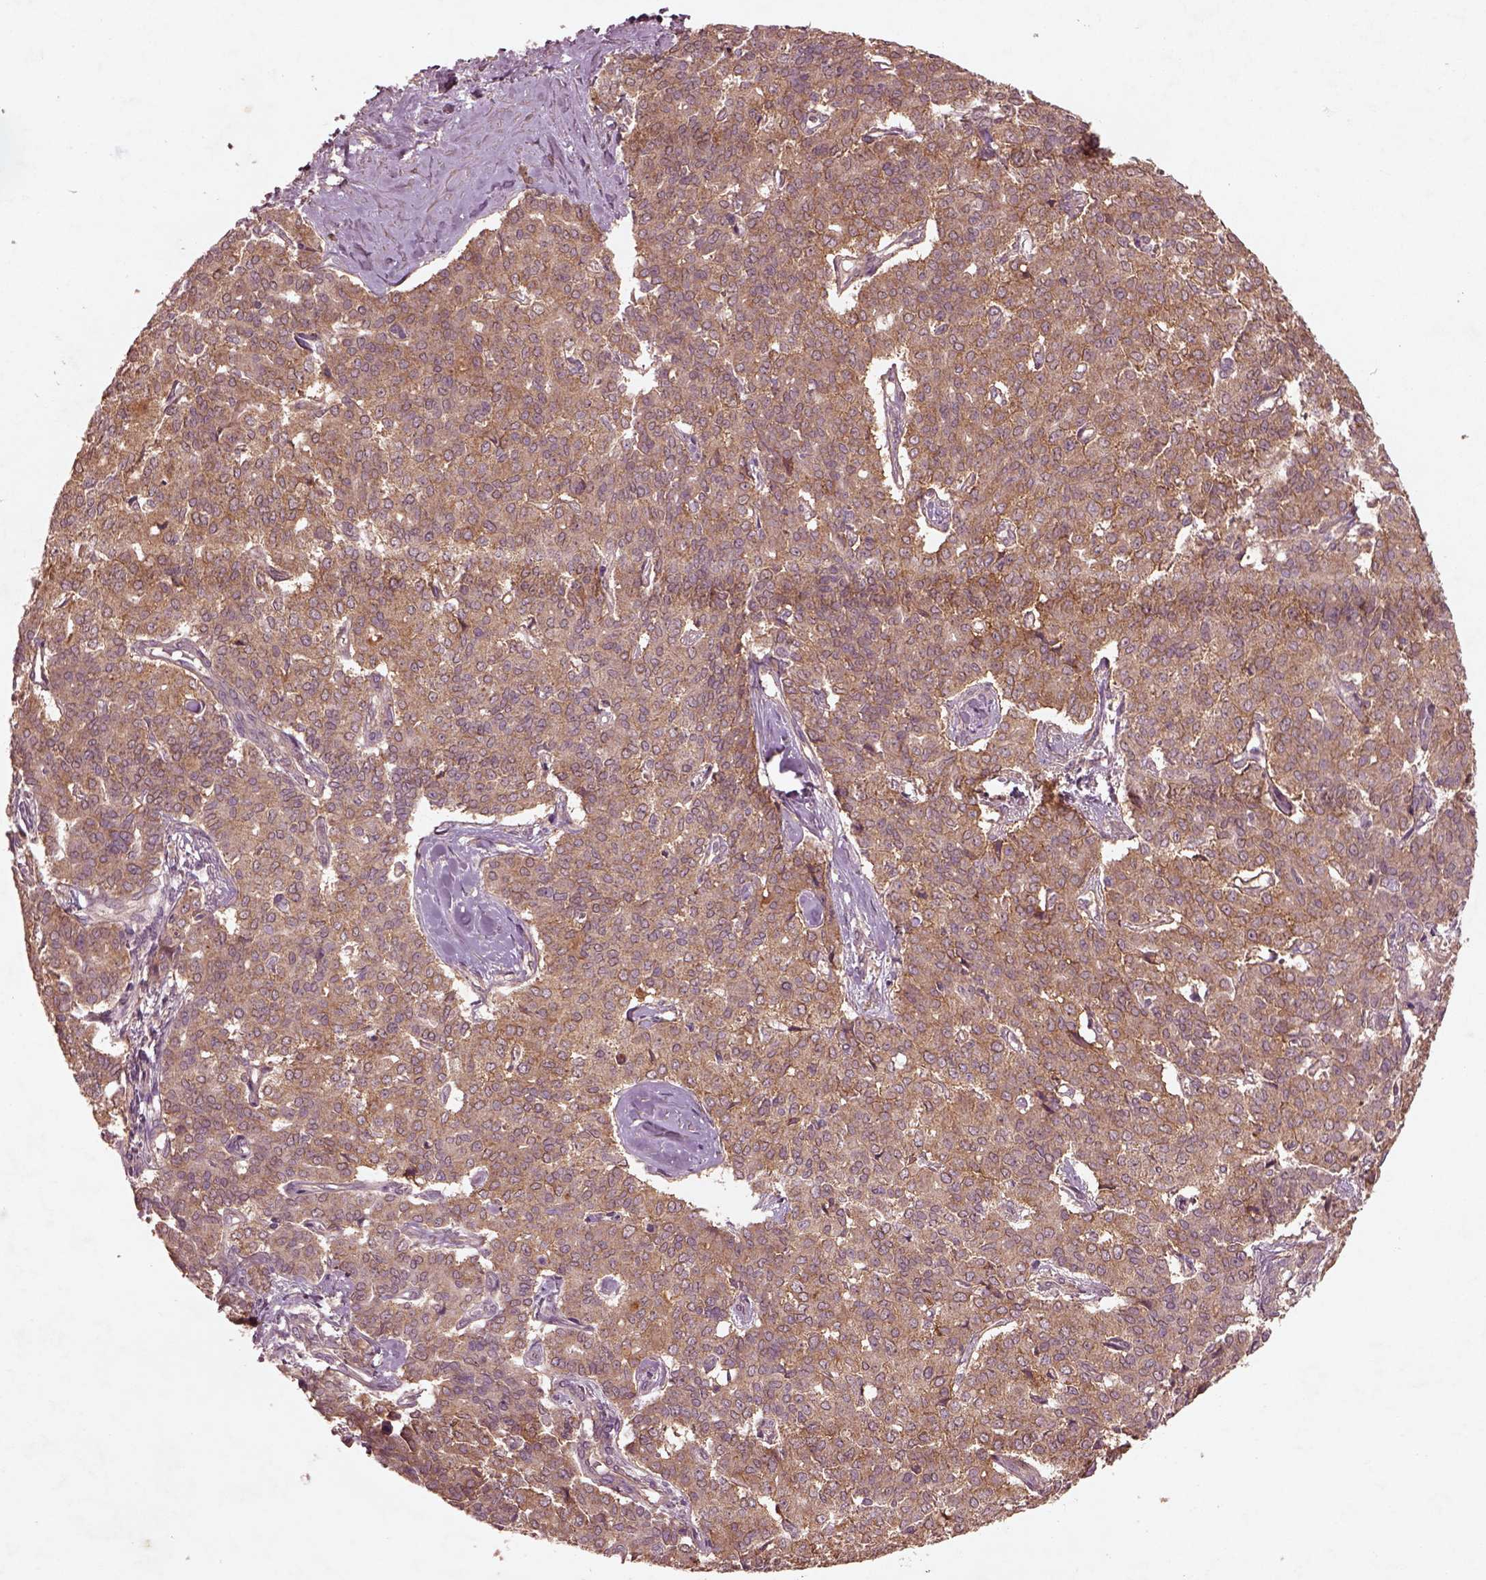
{"staining": {"intensity": "moderate", "quantity": ">75%", "location": "cytoplasmic/membranous"}, "tissue": "liver cancer", "cell_type": "Tumor cells", "image_type": "cancer", "snomed": [{"axis": "morphology", "description": "Cholangiocarcinoma"}, {"axis": "topography", "description": "Liver"}], "caption": "IHC micrograph of neoplastic tissue: human liver cholangiocarcinoma stained using immunohistochemistry (IHC) demonstrates medium levels of moderate protein expression localized specifically in the cytoplasmic/membranous of tumor cells, appearing as a cytoplasmic/membranous brown color.", "gene": "FAM234A", "patient": {"sex": "female", "age": 47}}